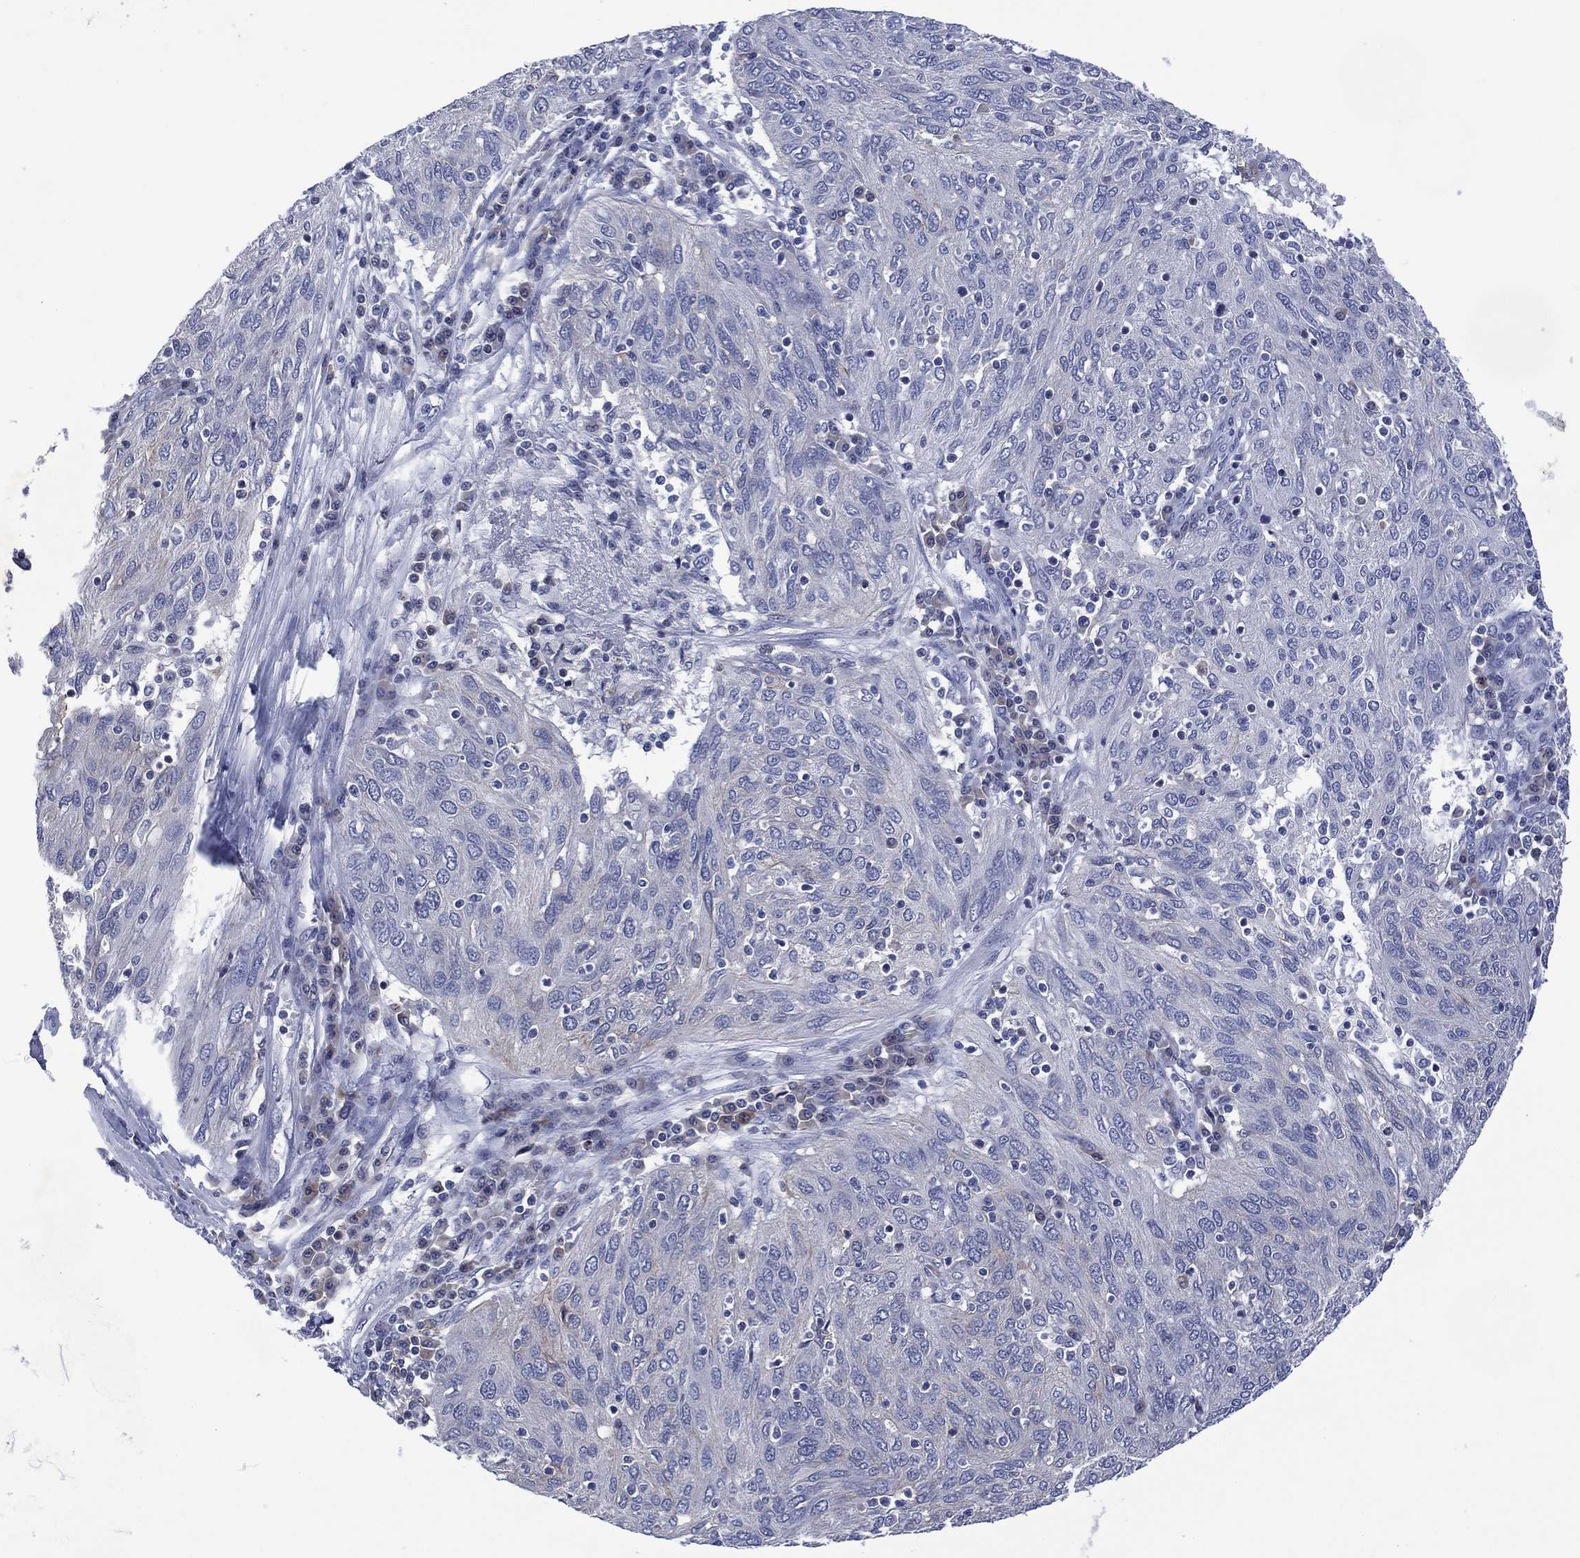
{"staining": {"intensity": "negative", "quantity": "none", "location": "none"}, "tissue": "ovarian cancer", "cell_type": "Tumor cells", "image_type": "cancer", "snomed": [{"axis": "morphology", "description": "Carcinoma, endometroid"}, {"axis": "topography", "description": "Ovary"}], "caption": "DAB (3,3'-diaminobenzidine) immunohistochemical staining of endometroid carcinoma (ovarian) demonstrates no significant expression in tumor cells.", "gene": "USP26", "patient": {"sex": "female", "age": 50}}